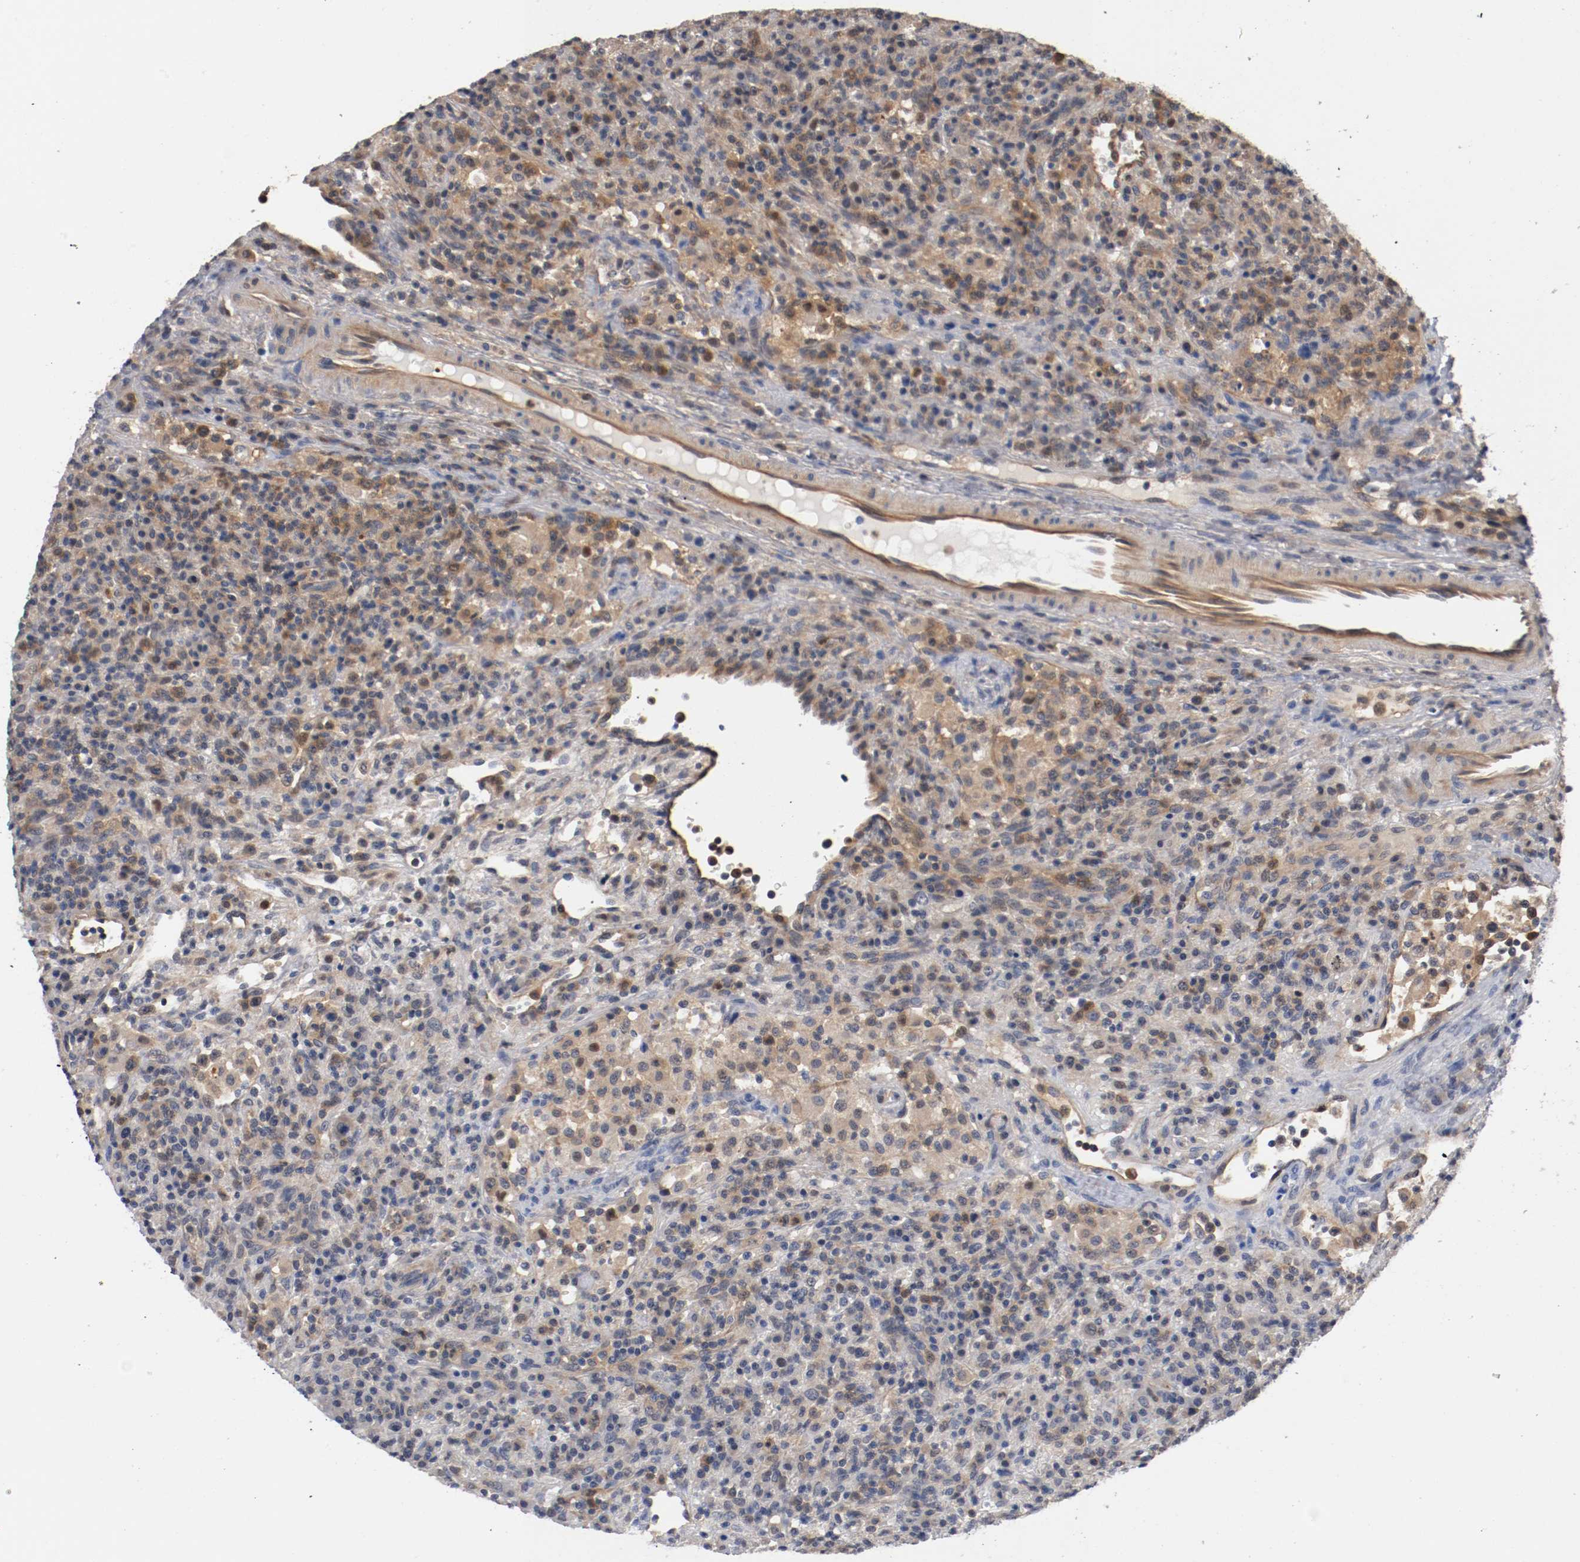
{"staining": {"intensity": "negative", "quantity": "none", "location": "none"}, "tissue": "lymphoma", "cell_type": "Tumor cells", "image_type": "cancer", "snomed": [{"axis": "morphology", "description": "Hodgkin's disease, NOS"}, {"axis": "topography", "description": "Lymph node"}], "caption": "The IHC image has no significant positivity in tumor cells of lymphoma tissue. The staining is performed using DAB brown chromogen with nuclei counter-stained in using hematoxylin.", "gene": "RBM23", "patient": {"sex": "male", "age": 65}}